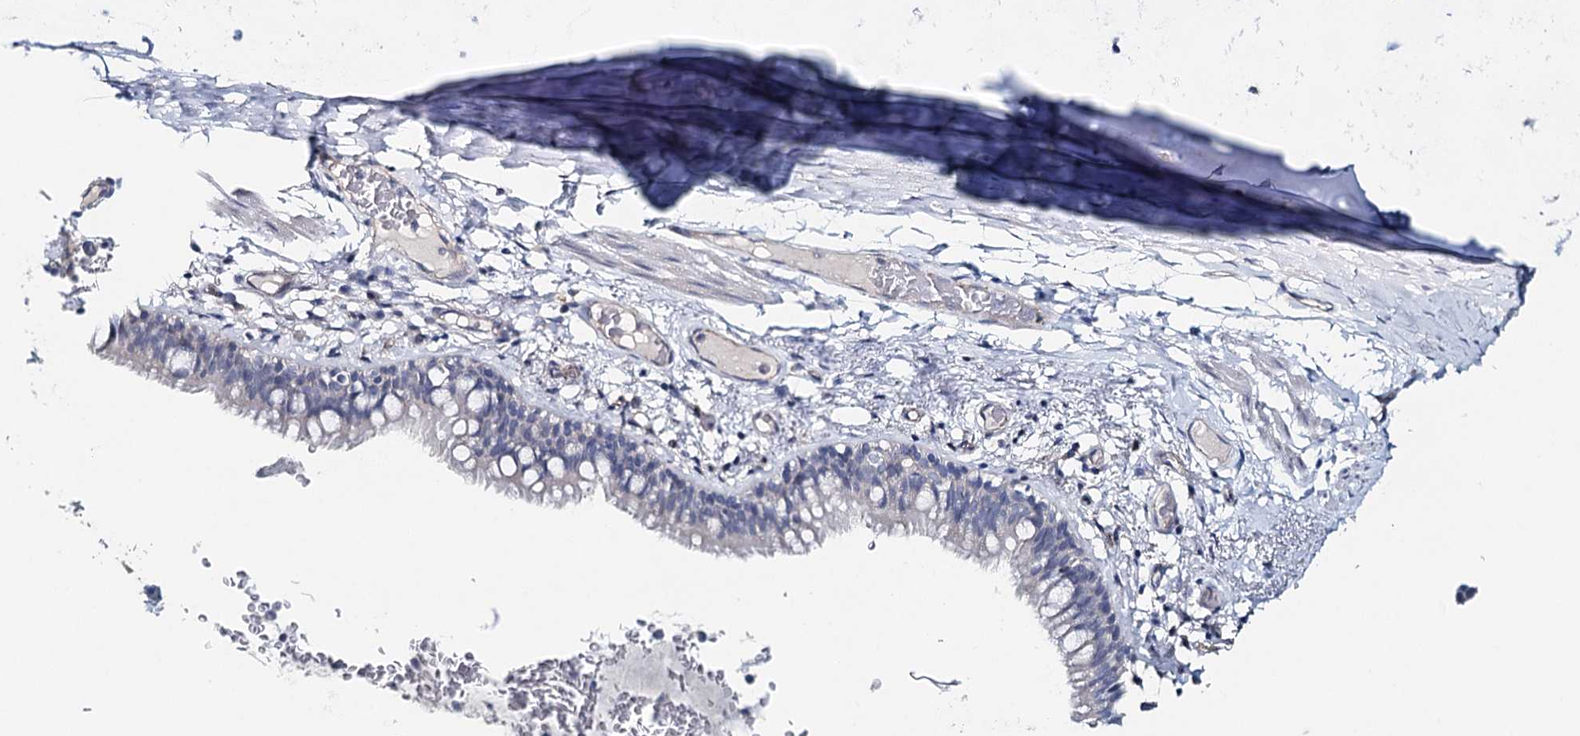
{"staining": {"intensity": "negative", "quantity": "none", "location": "none"}, "tissue": "bronchus", "cell_type": "Respiratory epithelial cells", "image_type": "normal", "snomed": [{"axis": "morphology", "description": "Normal tissue, NOS"}, {"axis": "topography", "description": "Cartilage tissue"}, {"axis": "topography", "description": "Bronchus"}], "caption": "IHC photomicrograph of normal bronchus stained for a protein (brown), which exhibits no expression in respiratory epithelial cells.", "gene": "SYNPO", "patient": {"sex": "female", "age": 36}}